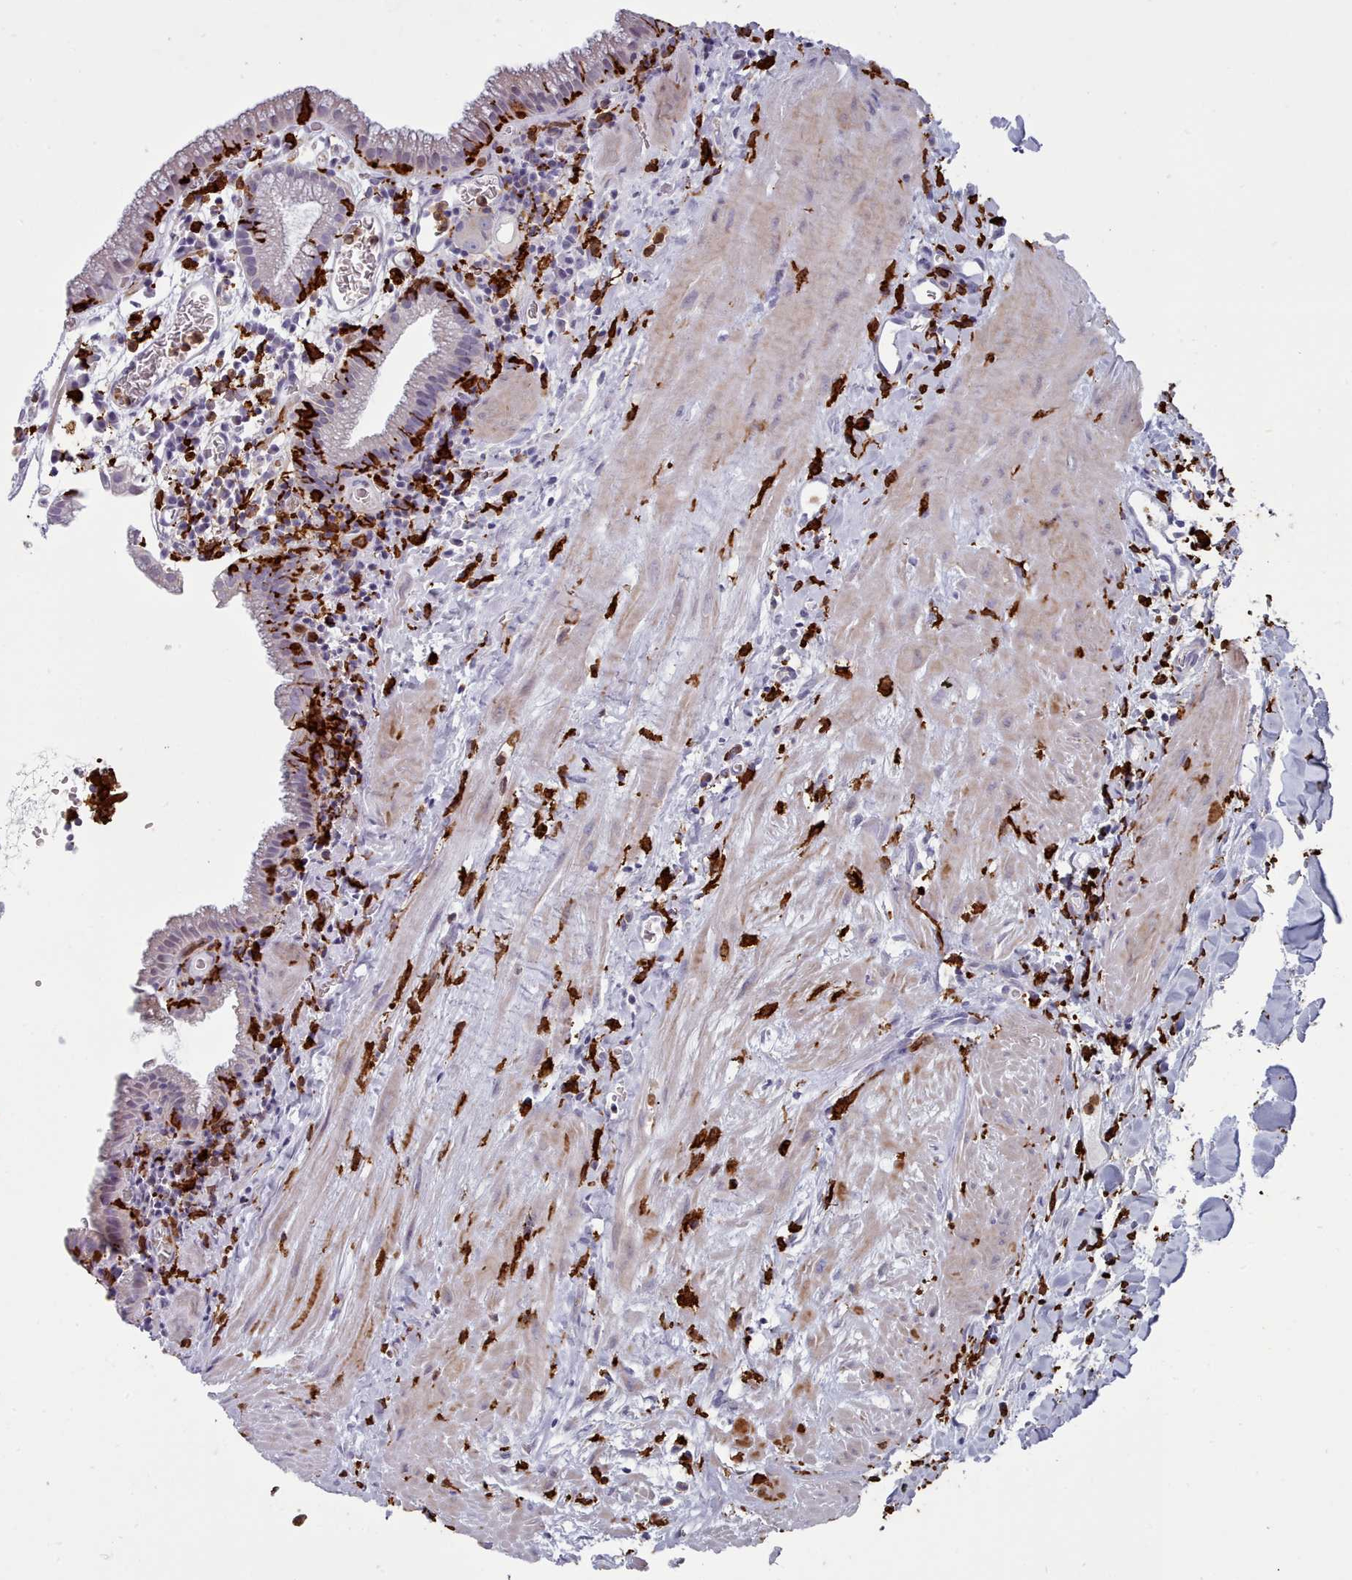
{"staining": {"intensity": "strong", "quantity": "<25%", "location": "cytoplasmic/membranous"}, "tissue": "gallbladder", "cell_type": "Glandular cells", "image_type": "normal", "snomed": [{"axis": "morphology", "description": "Normal tissue, NOS"}, {"axis": "topography", "description": "Gallbladder"}], "caption": "Normal gallbladder was stained to show a protein in brown. There is medium levels of strong cytoplasmic/membranous expression in approximately <25% of glandular cells. Immunohistochemistry (ihc) stains the protein of interest in brown and the nuclei are stained blue.", "gene": "AIF1", "patient": {"sex": "male", "age": 78}}